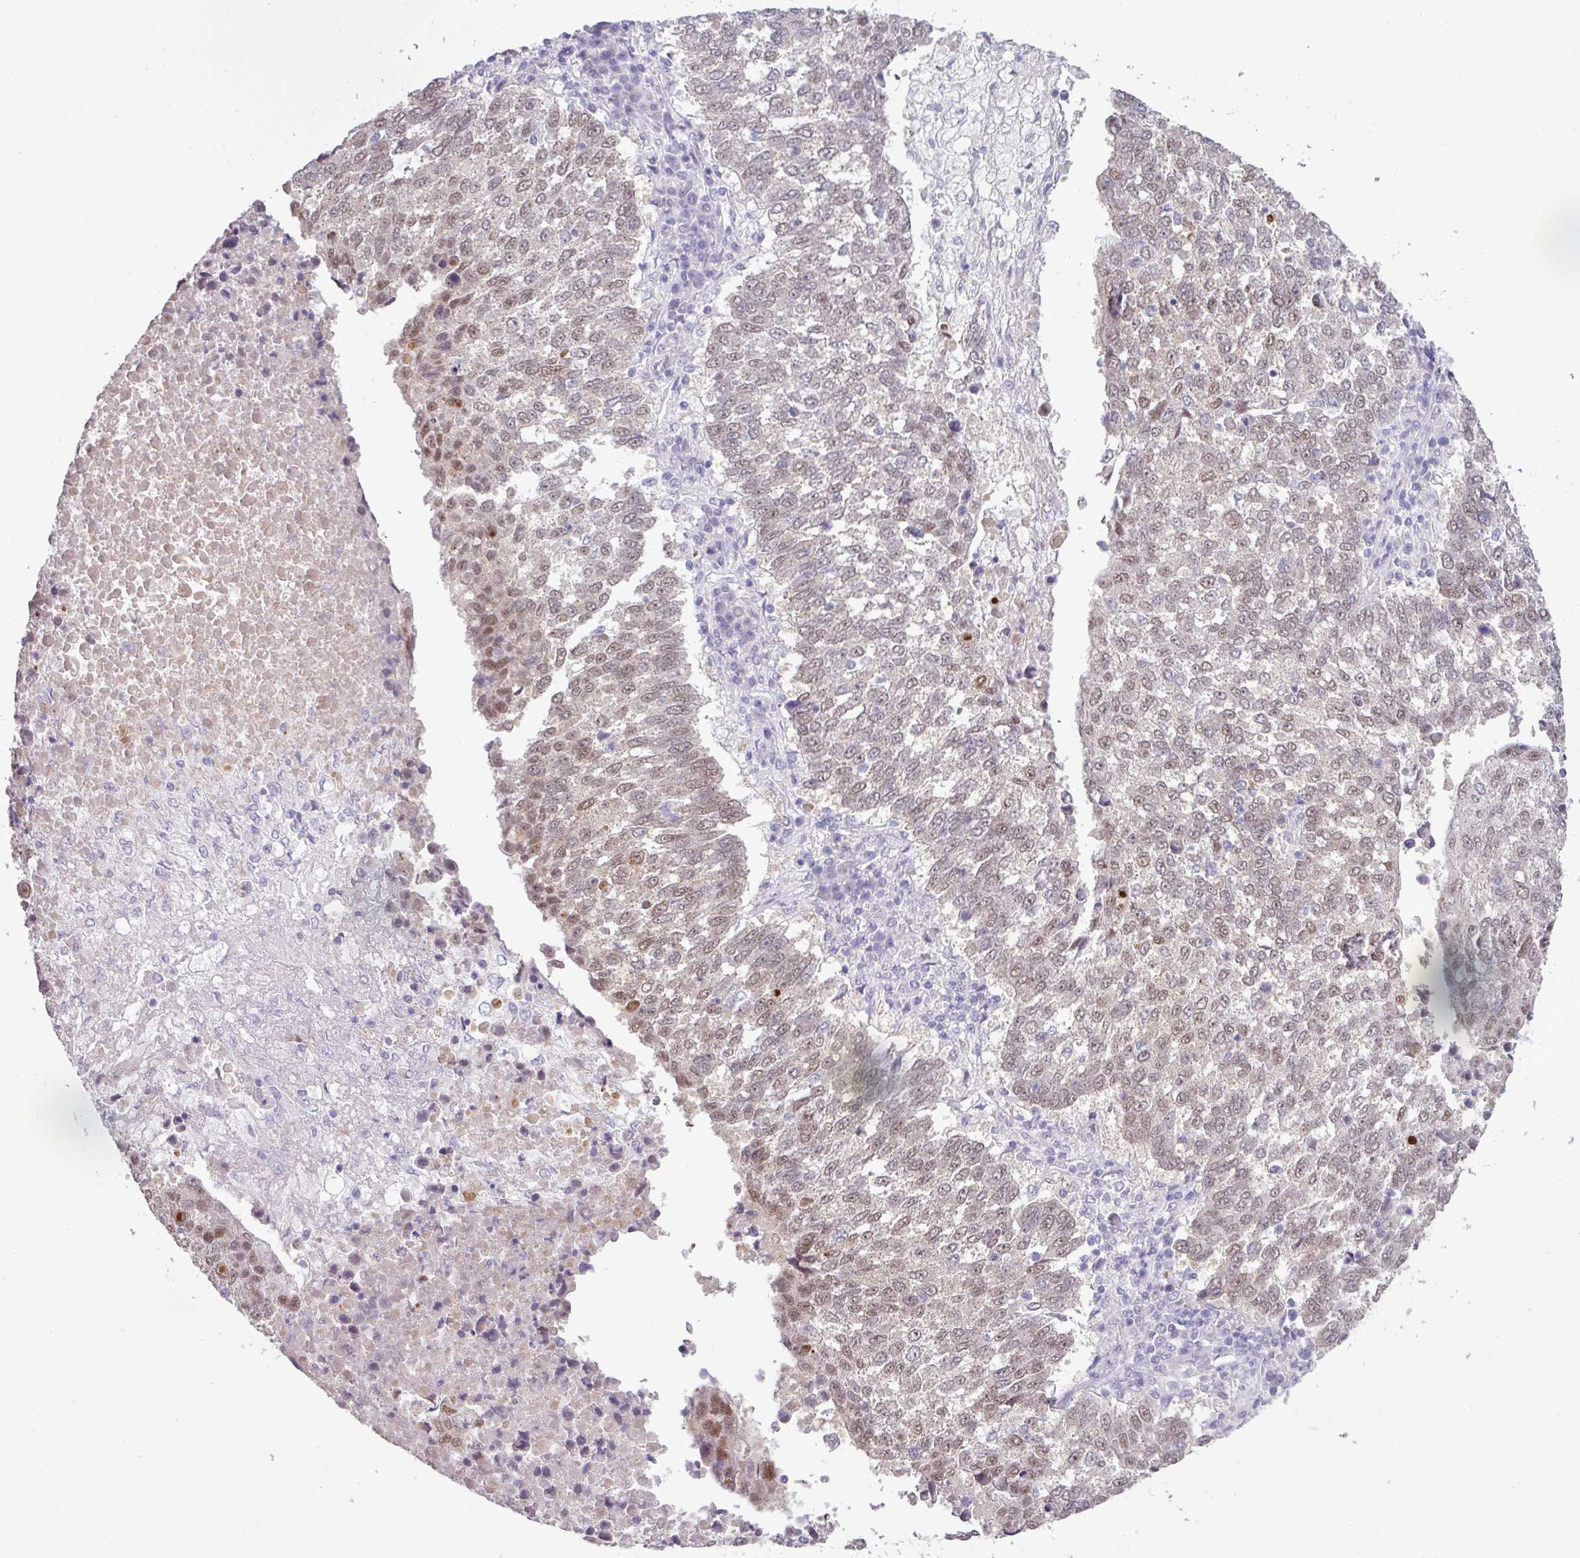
{"staining": {"intensity": "weak", "quantity": "25%-75%", "location": "nuclear"}, "tissue": "lung cancer", "cell_type": "Tumor cells", "image_type": "cancer", "snomed": [{"axis": "morphology", "description": "Squamous cell carcinoma, NOS"}, {"axis": "topography", "description": "Lung"}], "caption": "Weak nuclear protein staining is appreciated in about 25%-75% of tumor cells in lung cancer.", "gene": "TTLL12", "patient": {"sex": "male", "age": 73}}